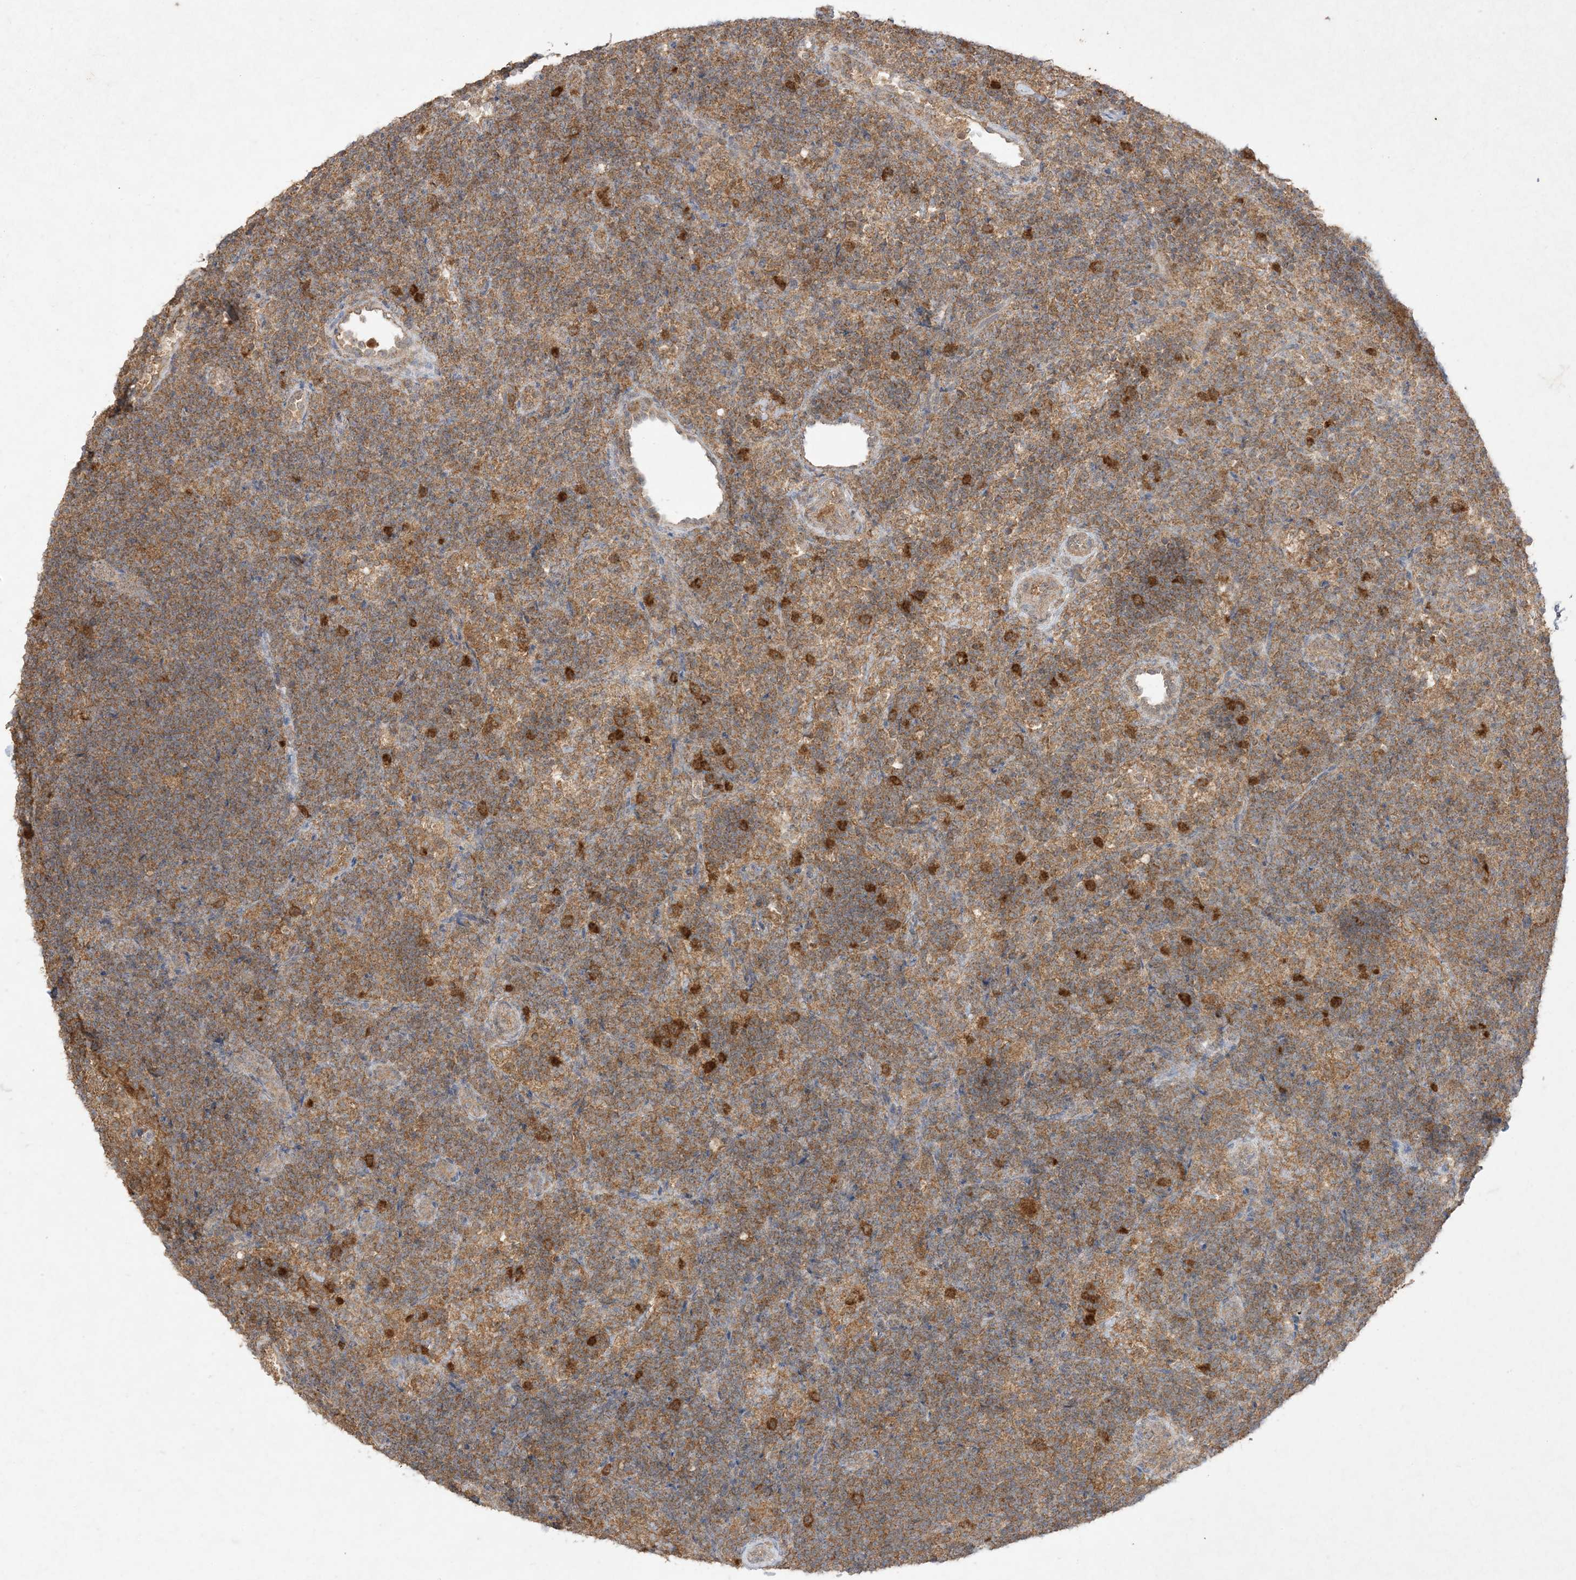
{"staining": {"intensity": "moderate", "quantity": ">75%", "location": "cytoplasmic/membranous"}, "tissue": "lymph node", "cell_type": "Germinal center cells", "image_type": "normal", "snomed": [{"axis": "morphology", "description": "Normal tissue, NOS"}, {"axis": "topography", "description": "Lymph node"}], "caption": "Immunohistochemistry (IHC) photomicrograph of unremarkable lymph node: lymph node stained using immunohistochemistry demonstrates medium levels of moderate protein expression localized specifically in the cytoplasmic/membranous of germinal center cells, appearing as a cytoplasmic/membranous brown color.", "gene": "UBE2C", "patient": {"sex": "female", "age": 22}}